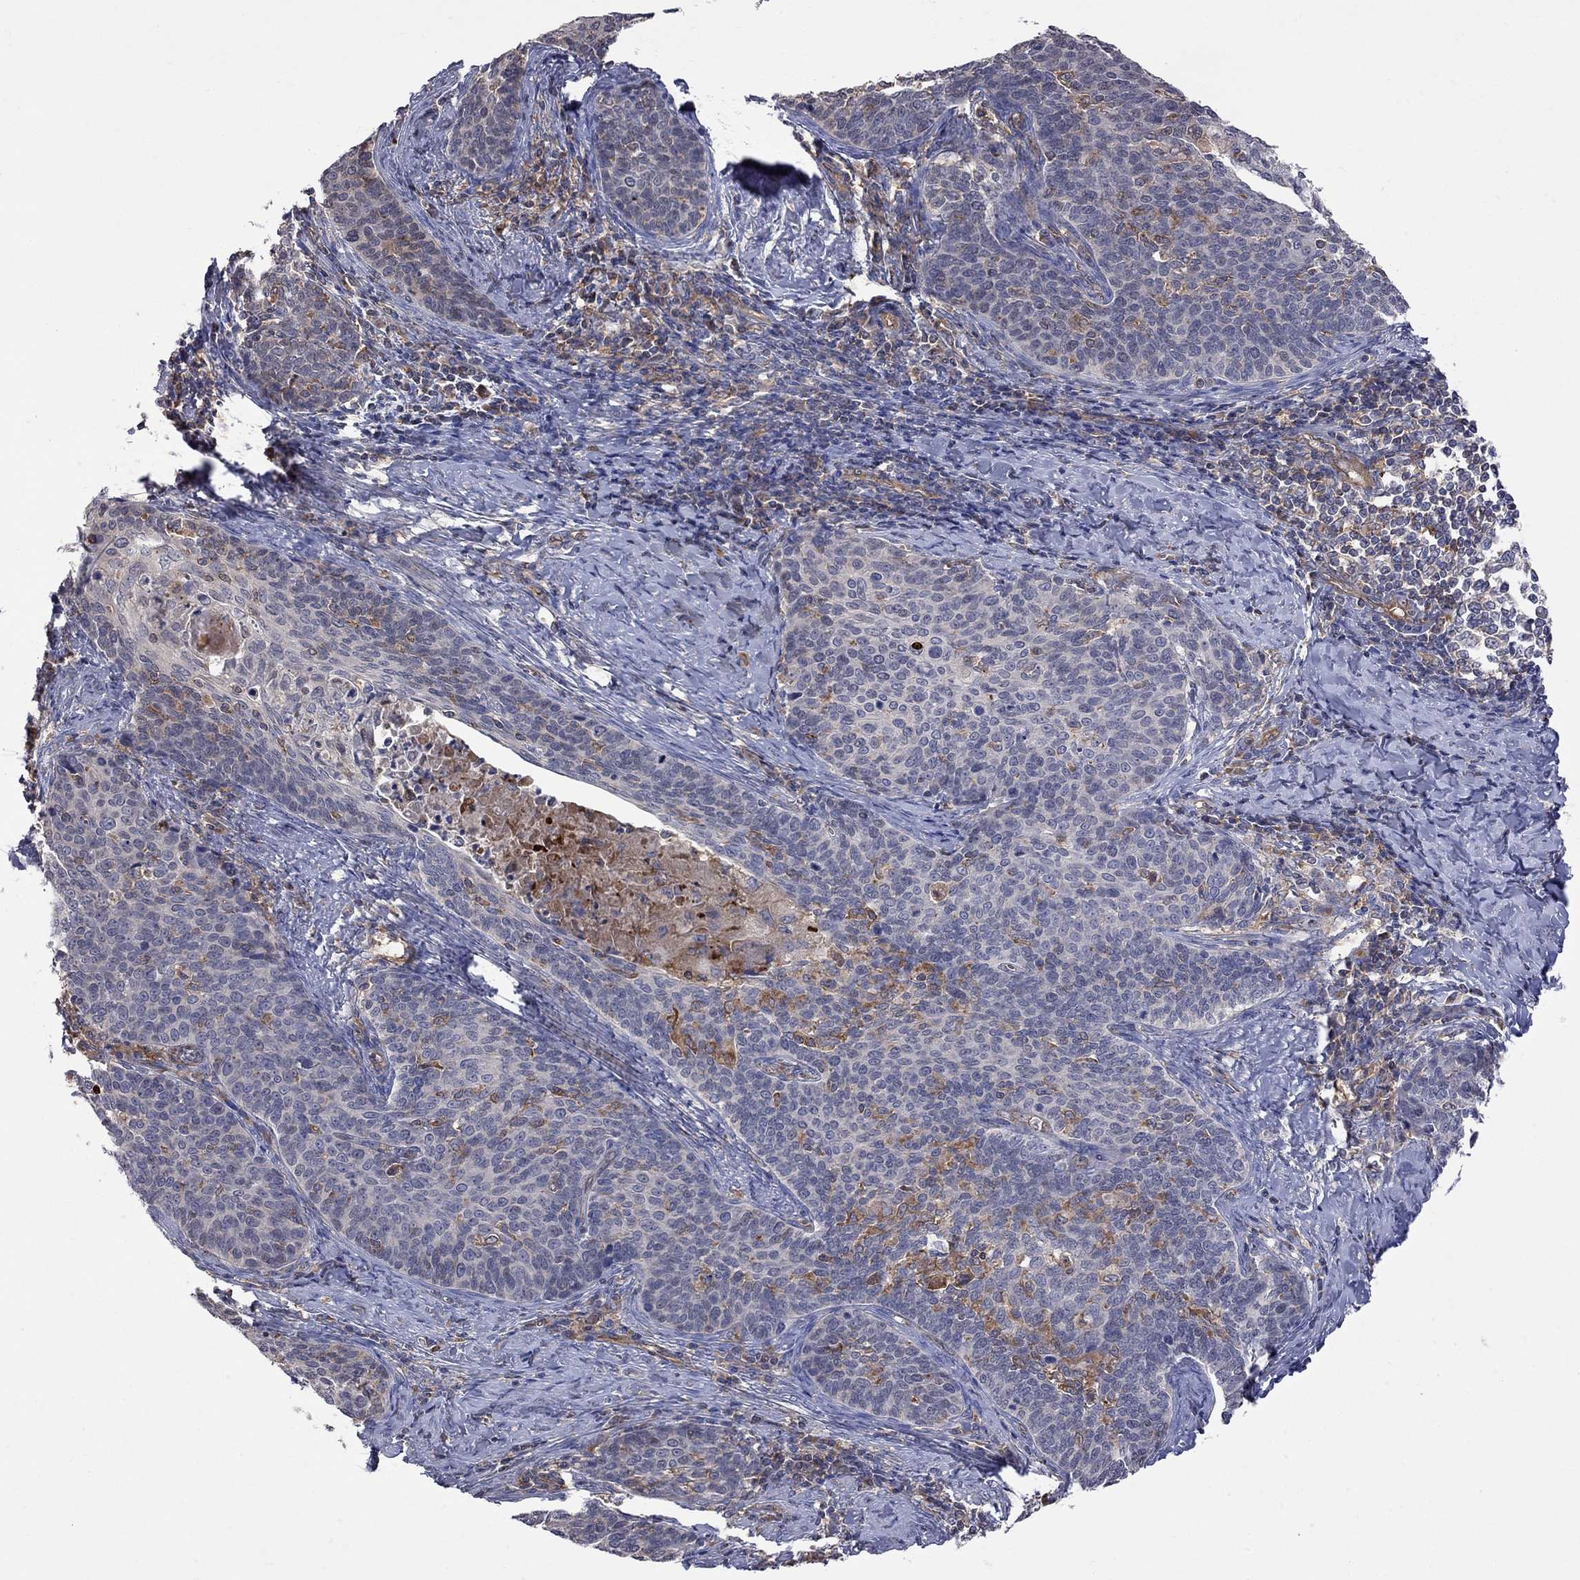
{"staining": {"intensity": "moderate", "quantity": "<25%", "location": "cytoplasmic/membranous"}, "tissue": "cervical cancer", "cell_type": "Tumor cells", "image_type": "cancer", "snomed": [{"axis": "morphology", "description": "Normal tissue, NOS"}, {"axis": "morphology", "description": "Squamous cell carcinoma, NOS"}, {"axis": "topography", "description": "Cervix"}], "caption": "A histopathology image of squamous cell carcinoma (cervical) stained for a protein displays moderate cytoplasmic/membranous brown staining in tumor cells.", "gene": "ABI3", "patient": {"sex": "female", "age": 39}}